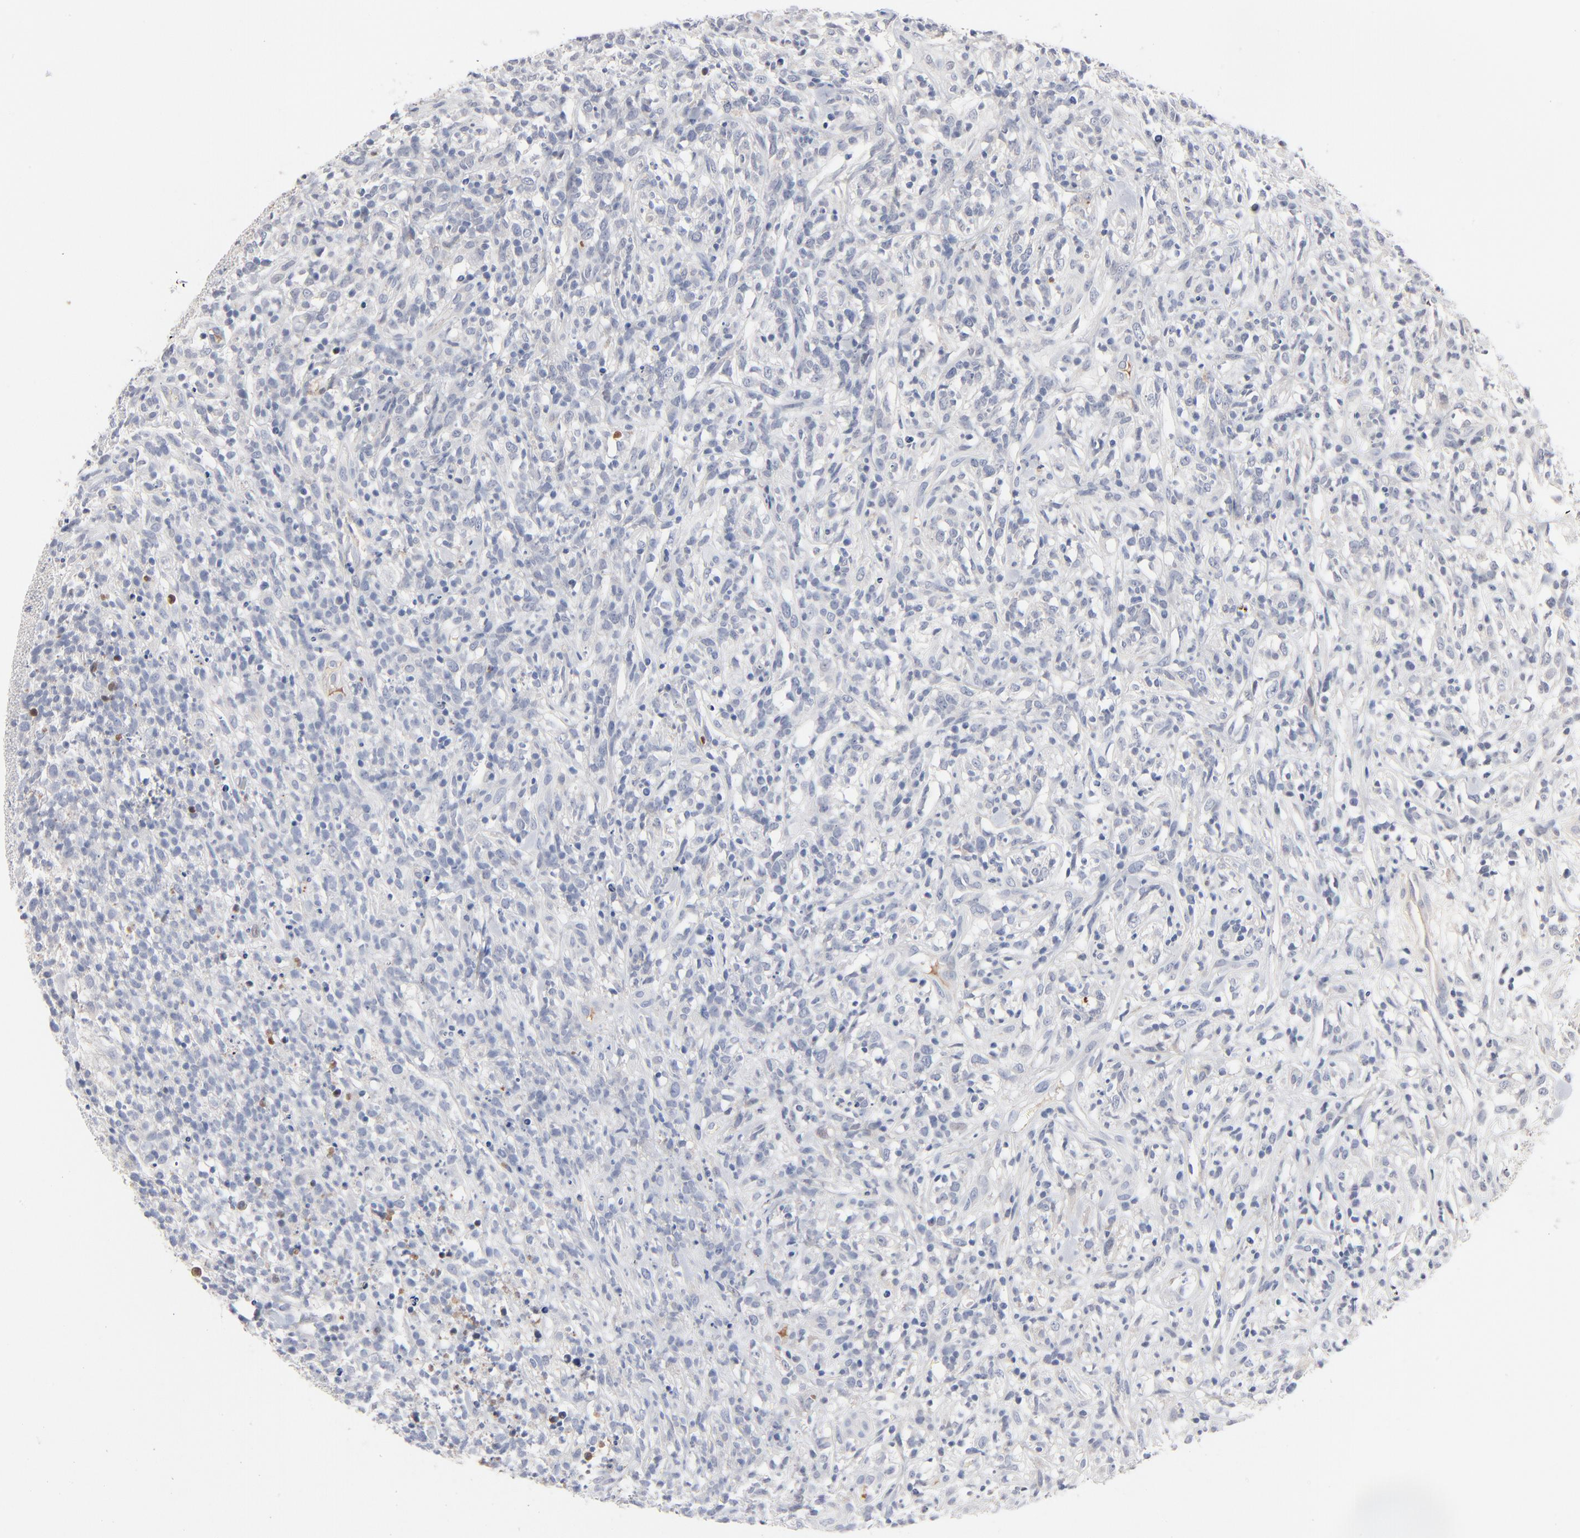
{"staining": {"intensity": "negative", "quantity": "none", "location": "none"}, "tissue": "lymphoma", "cell_type": "Tumor cells", "image_type": "cancer", "snomed": [{"axis": "morphology", "description": "Malignant lymphoma, non-Hodgkin's type, High grade"}, {"axis": "topography", "description": "Lymph node"}], "caption": "DAB immunohistochemical staining of high-grade malignant lymphoma, non-Hodgkin's type exhibits no significant positivity in tumor cells. The staining was performed using DAB to visualize the protein expression in brown, while the nuclei were stained in blue with hematoxylin (Magnification: 20x).", "gene": "SERPINA4", "patient": {"sex": "female", "age": 73}}